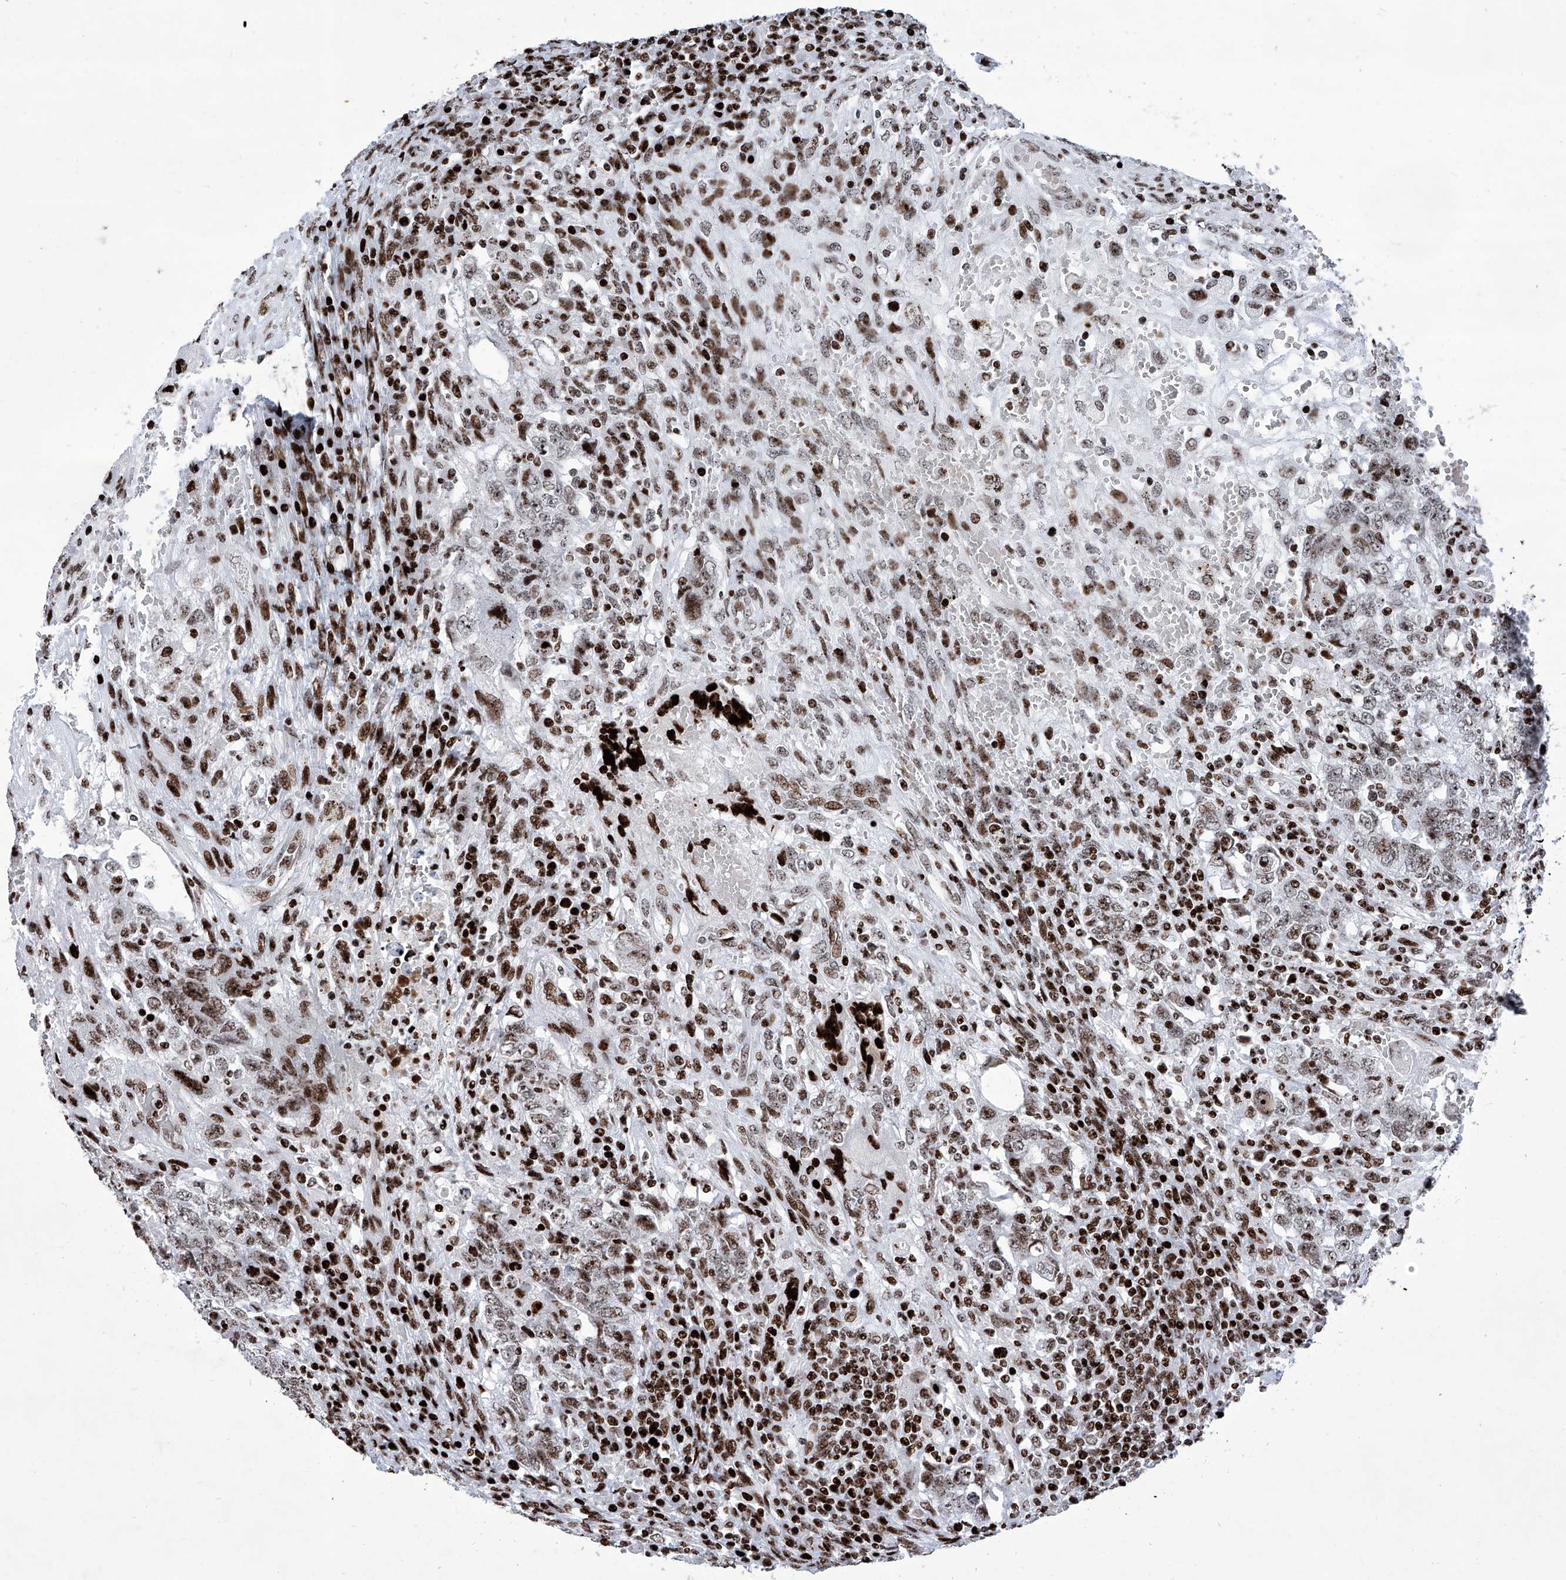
{"staining": {"intensity": "moderate", "quantity": "25%-75%", "location": "nuclear"}, "tissue": "testis cancer", "cell_type": "Tumor cells", "image_type": "cancer", "snomed": [{"axis": "morphology", "description": "Carcinoma, Embryonal, NOS"}, {"axis": "topography", "description": "Testis"}], "caption": "Brown immunohistochemical staining in human embryonal carcinoma (testis) shows moderate nuclear positivity in approximately 25%-75% of tumor cells.", "gene": "HEY2", "patient": {"sex": "male", "age": 26}}